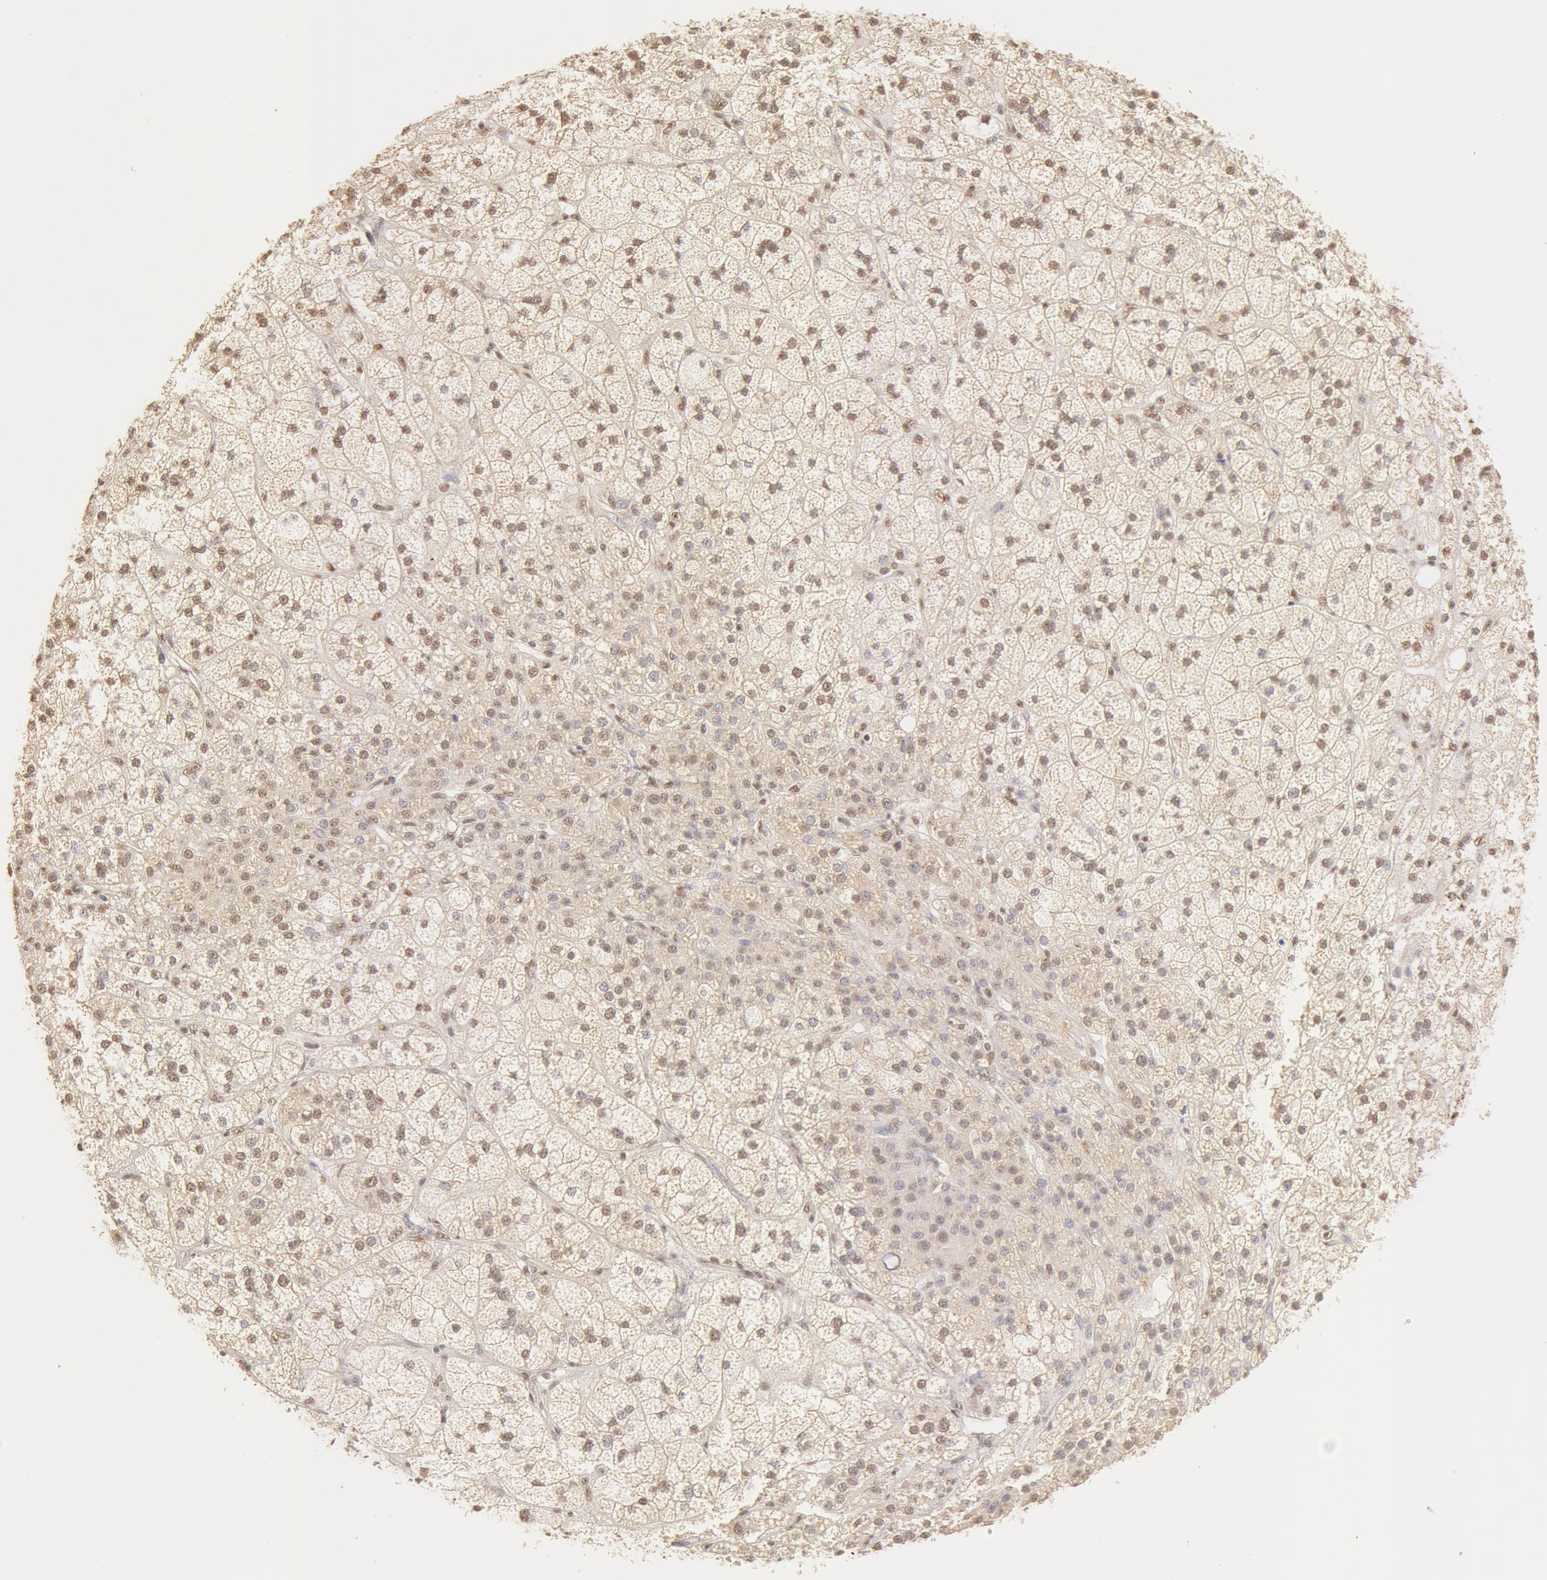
{"staining": {"intensity": "moderate", "quantity": ">75%", "location": "cytoplasmic/membranous,nuclear"}, "tissue": "adrenal gland", "cell_type": "Glandular cells", "image_type": "normal", "snomed": [{"axis": "morphology", "description": "Normal tissue, NOS"}, {"axis": "topography", "description": "Adrenal gland"}], "caption": "This photomicrograph exhibits immunohistochemistry (IHC) staining of benign human adrenal gland, with medium moderate cytoplasmic/membranous,nuclear expression in about >75% of glandular cells.", "gene": "SNRNP70", "patient": {"sex": "female", "age": 60}}